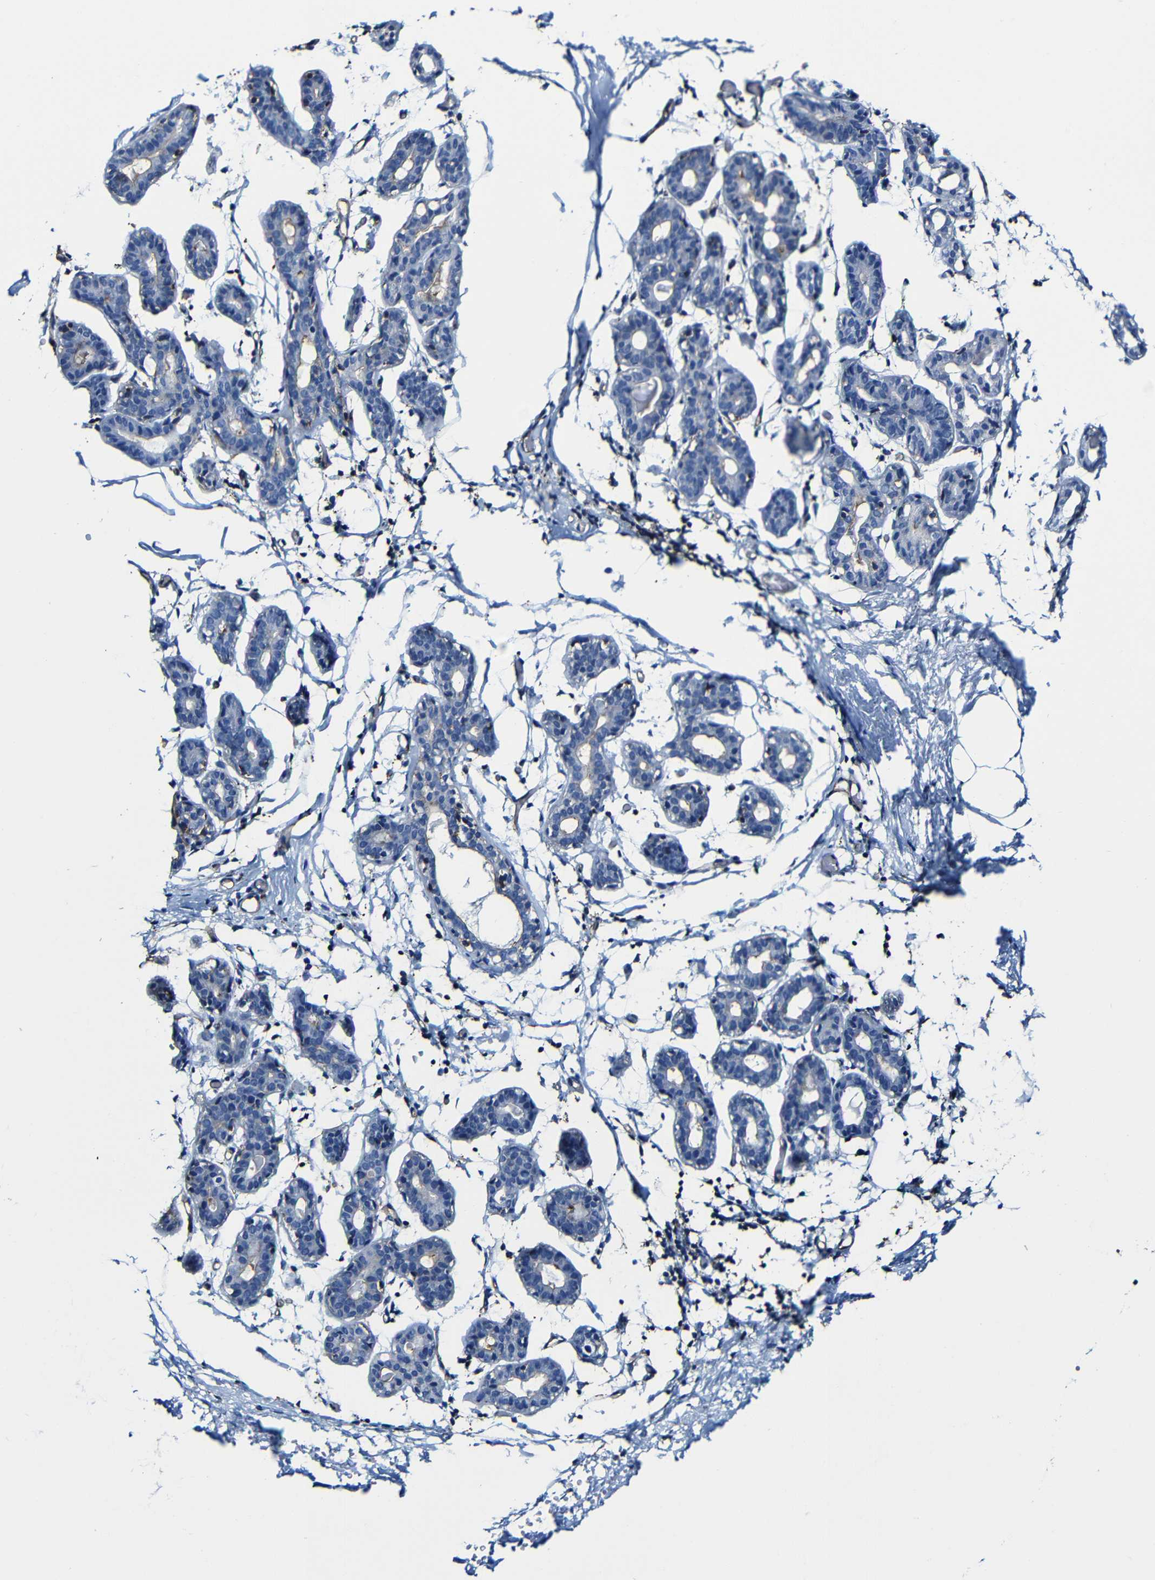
{"staining": {"intensity": "negative", "quantity": "none", "location": "none"}, "tissue": "breast", "cell_type": "Adipocytes", "image_type": "normal", "snomed": [{"axis": "morphology", "description": "Normal tissue, NOS"}, {"axis": "topography", "description": "Breast"}], "caption": "A high-resolution photomicrograph shows immunohistochemistry staining of unremarkable breast, which reveals no significant expression in adipocytes.", "gene": "MSN", "patient": {"sex": "female", "age": 27}}